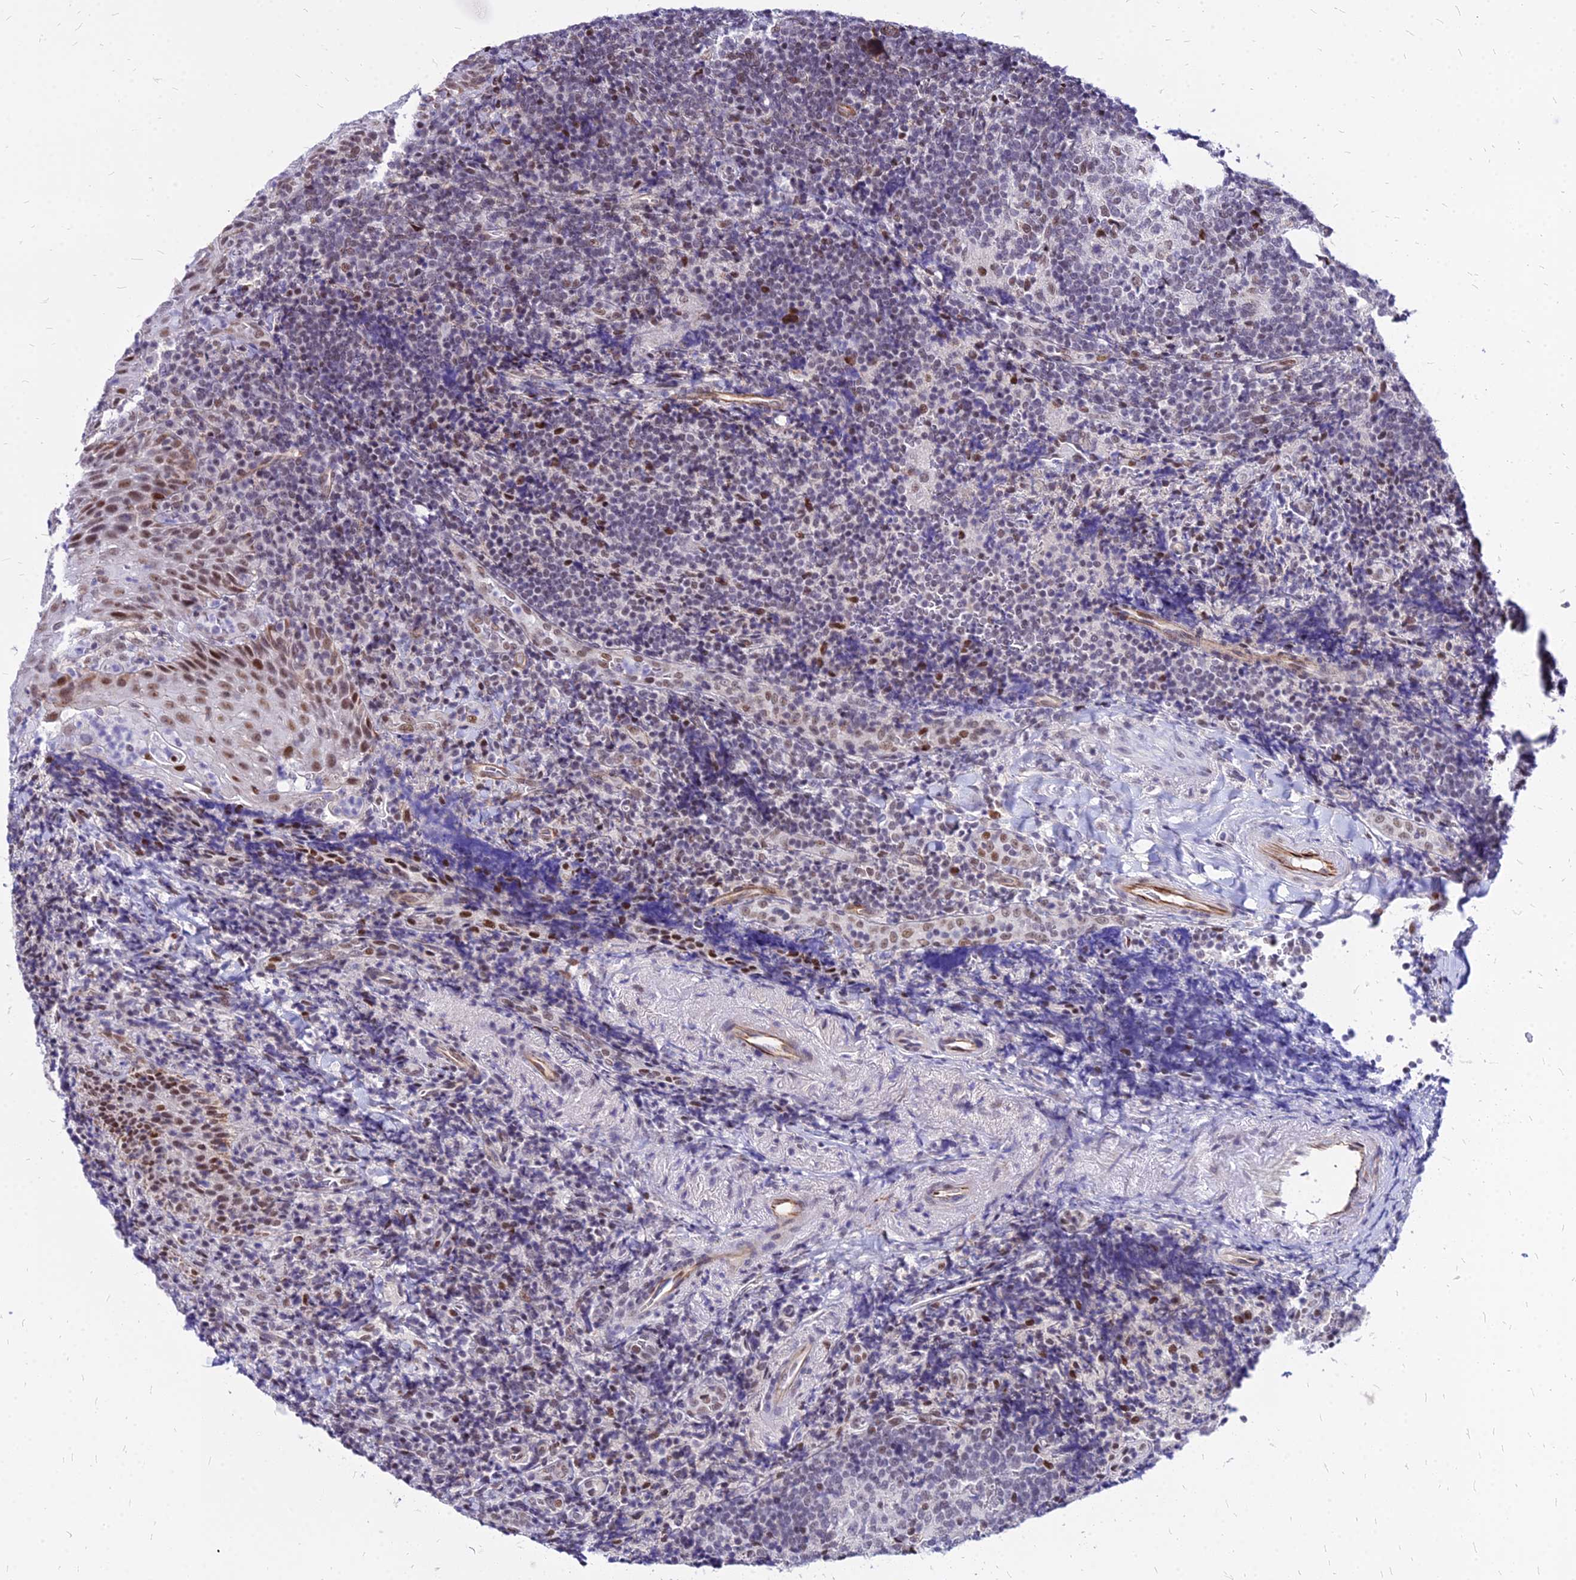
{"staining": {"intensity": "moderate", "quantity": "<25%", "location": "nuclear"}, "tissue": "tonsil", "cell_type": "Germinal center cells", "image_type": "normal", "snomed": [{"axis": "morphology", "description": "Normal tissue, NOS"}, {"axis": "topography", "description": "Tonsil"}], "caption": "Protein staining displays moderate nuclear staining in about <25% of germinal center cells in unremarkable tonsil.", "gene": "FDX2", "patient": {"sex": "male", "age": 37}}